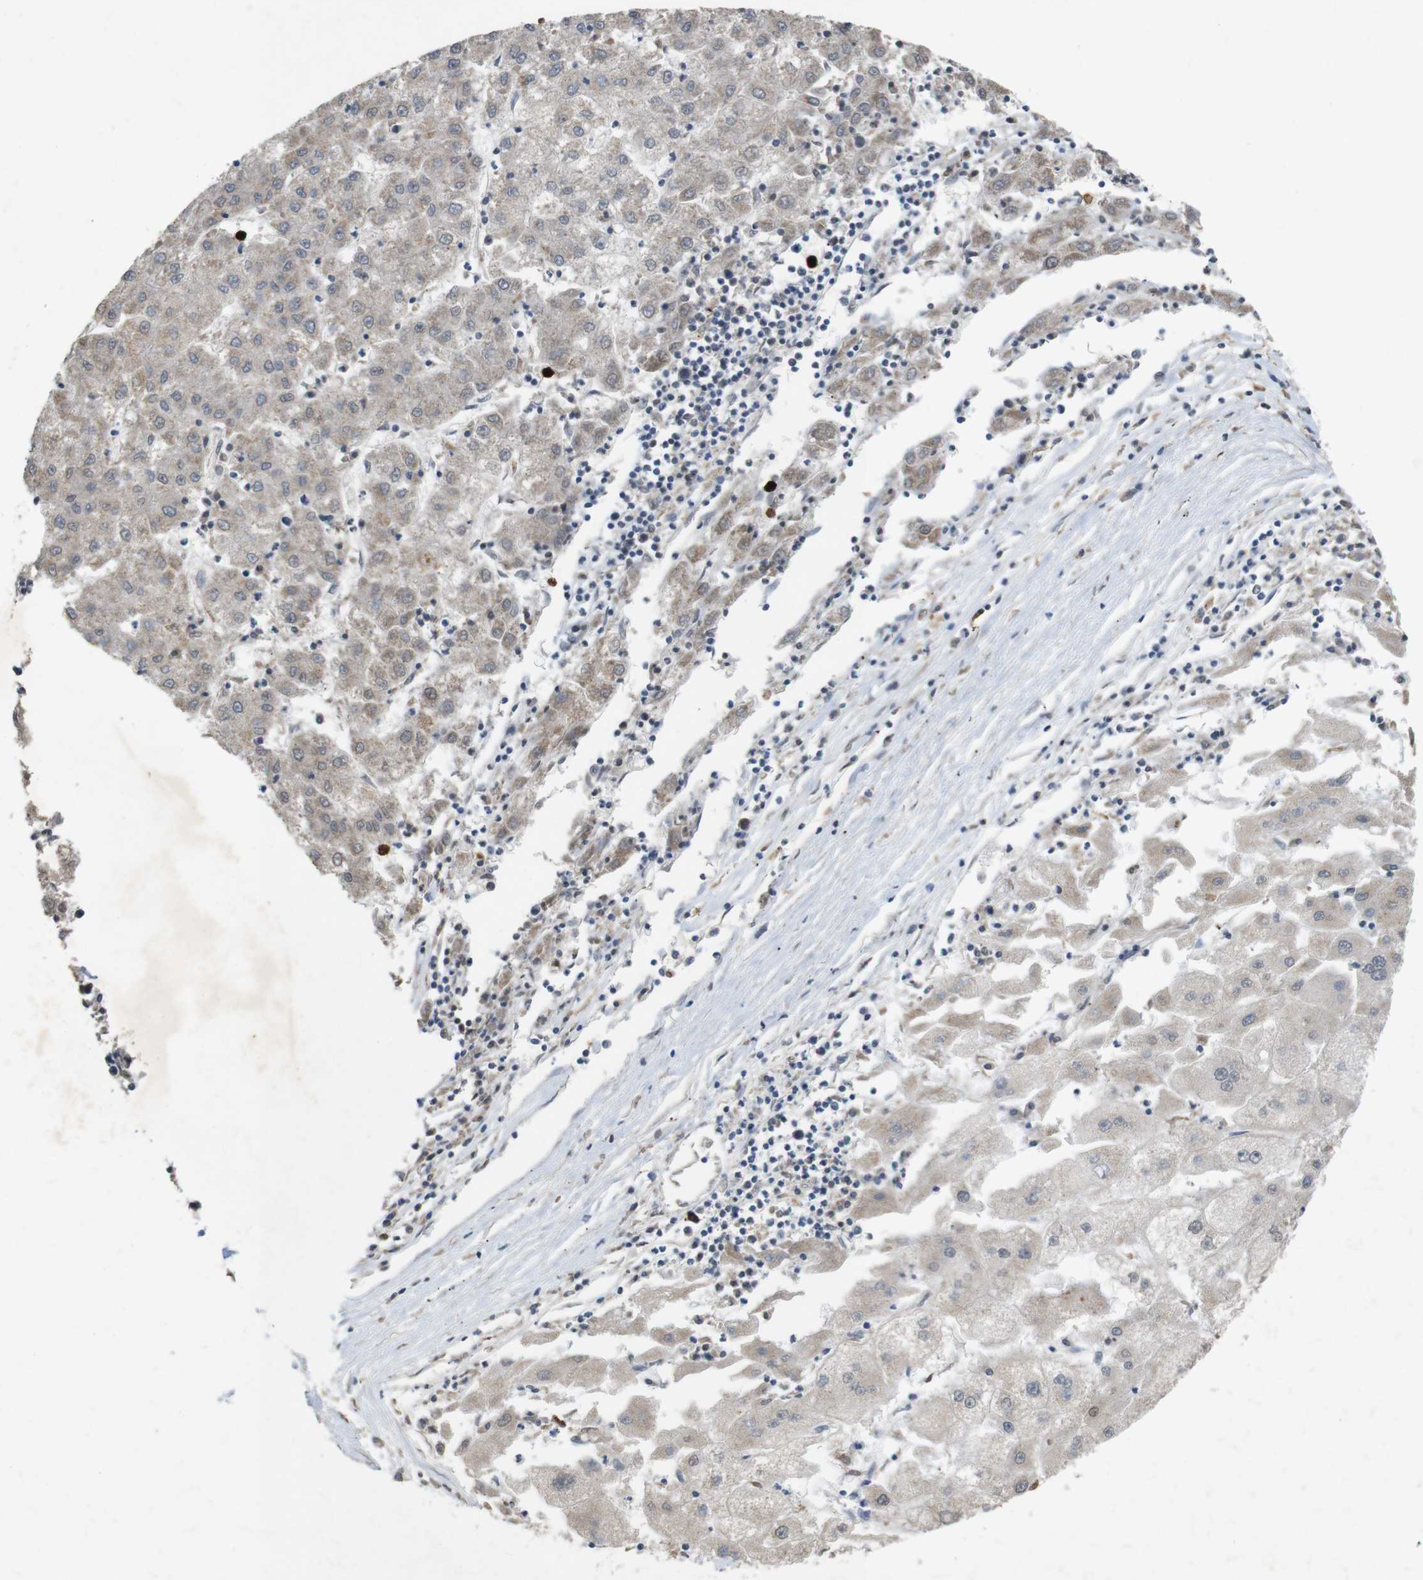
{"staining": {"intensity": "weak", "quantity": ">75%", "location": "cytoplasmic/membranous"}, "tissue": "liver cancer", "cell_type": "Tumor cells", "image_type": "cancer", "snomed": [{"axis": "morphology", "description": "Carcinoma, Hepatocellular, NOS"}, {"axis": "topography", "description": "Liver"}], "caption": "There is low levels of weak cytoplasmic/membranous expression in tumor cells of liver cancer, as demonstrated by immunohistochemical staining (brown color).", "gene": "TSPAN14", "patient": {"sex": "male", "age": 72}}